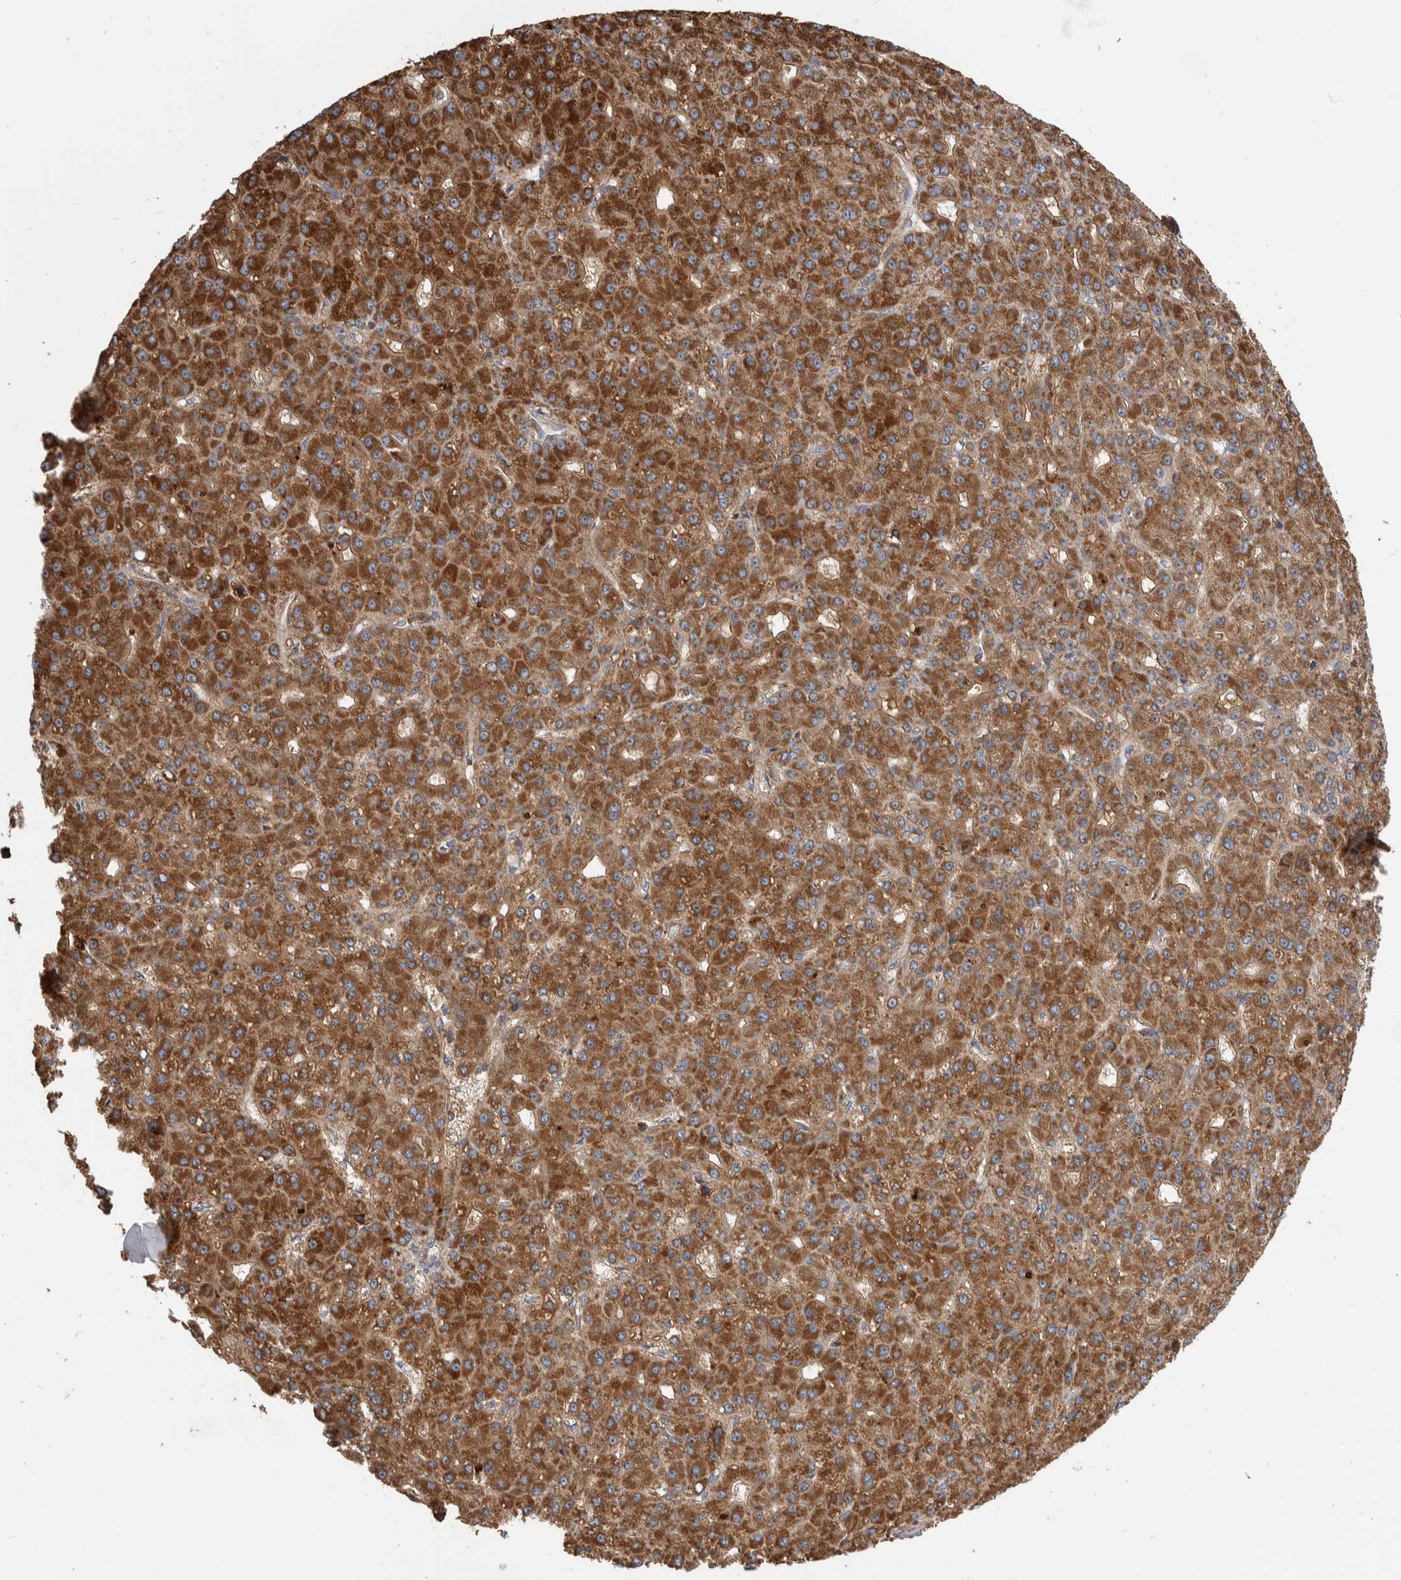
{"staining": {"intensity": "strong", "quantity": "25%-75%", "location": "cytoplasmic/membranous"}, "tissue": "liver cancer", "cell_type": "Tumor cells", "image_type": "cancer", "snomed": [{"axis": "morphology", "description": "Carcinoma, Hepatocellular, NOS"}, {"axis": "topography", "description": "Liver"}], "caption": "IHC (DAB) staining of liver cancer displays strong cytoplasmic/membranous protein staining in about 25%-75% of tumor cells.", "gene": "SDCBP", "patient": {"sex": "male", "age": 67}}